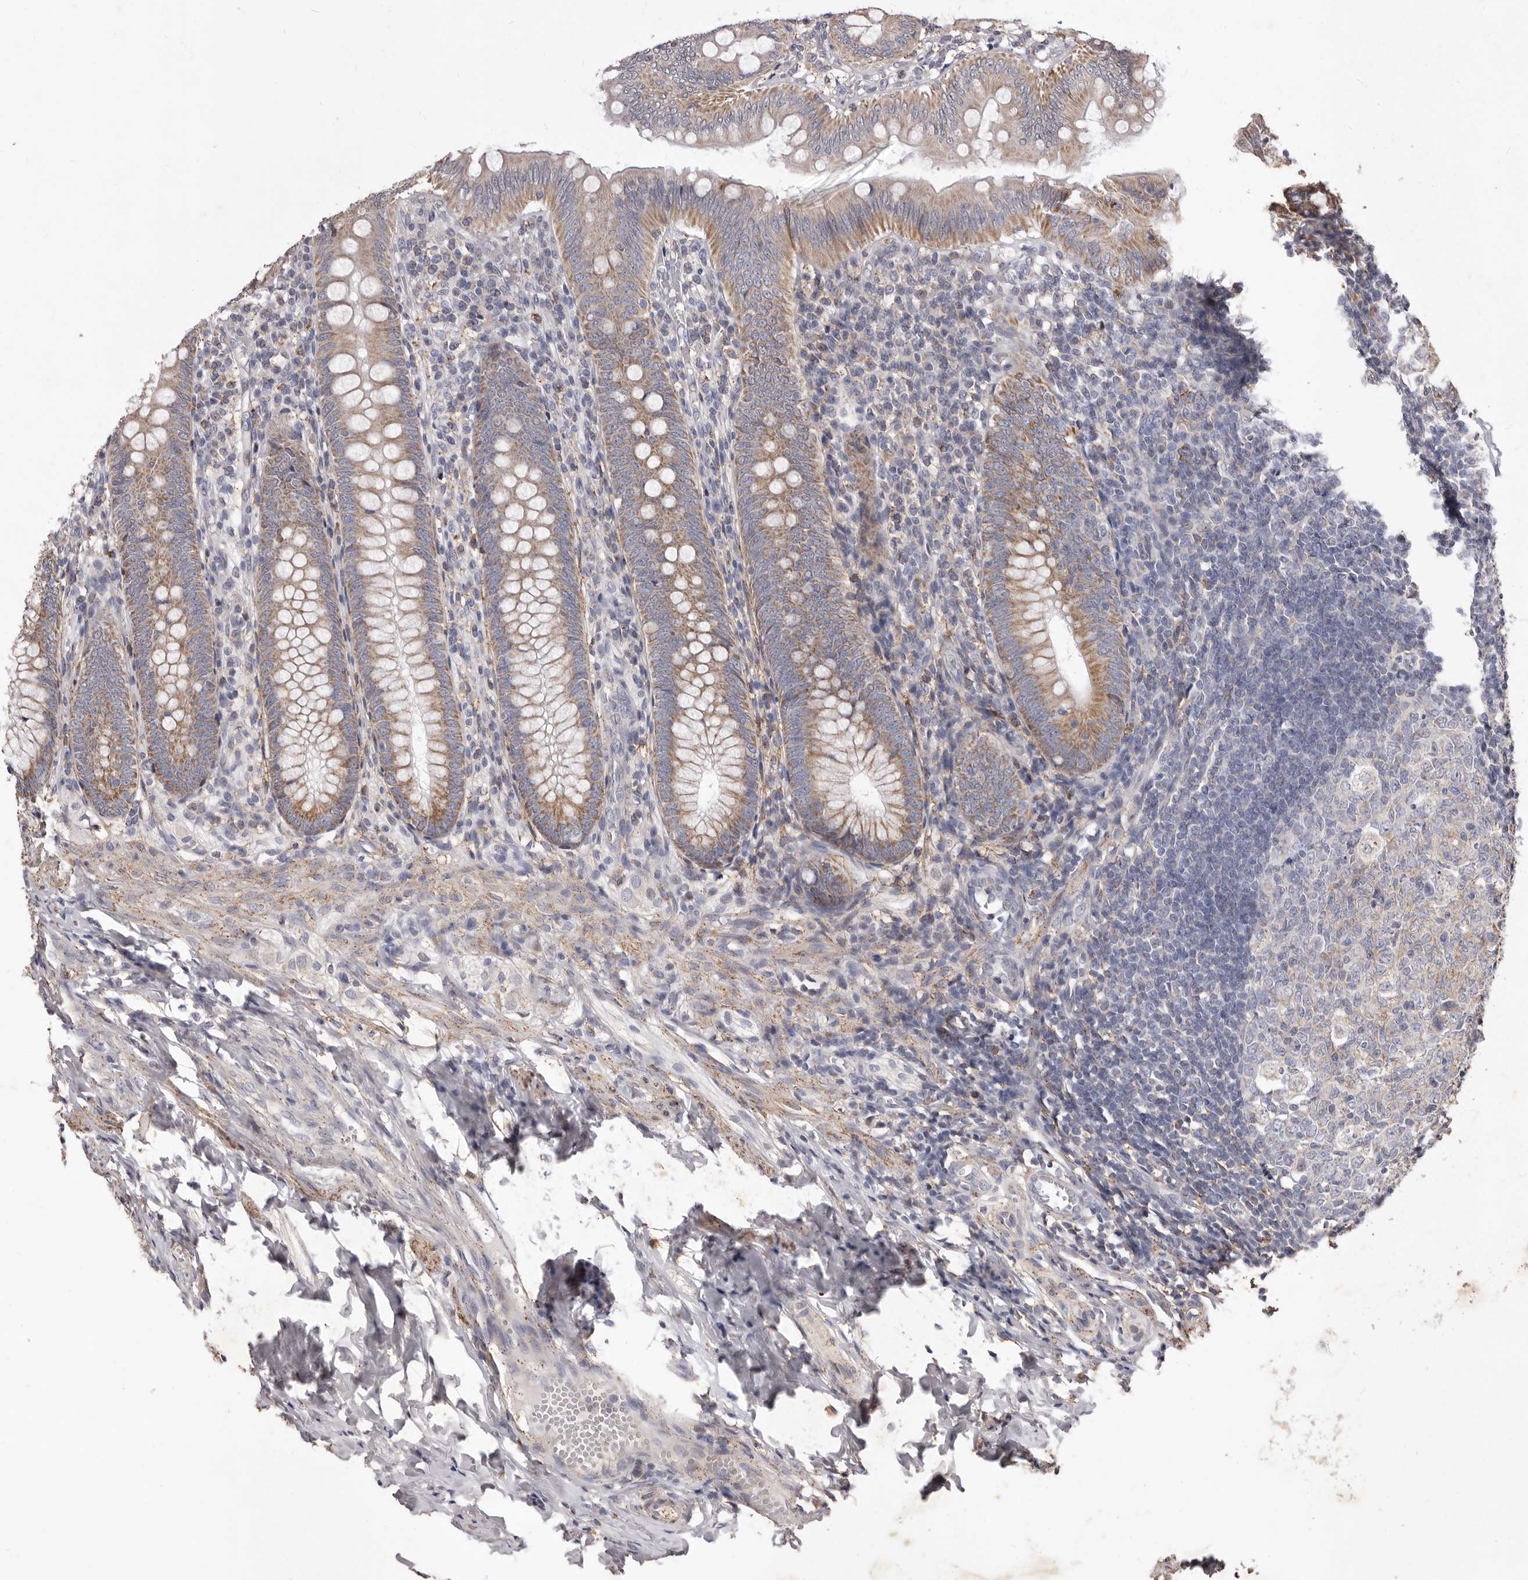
{"staining": {"intensity": "moderate", "quantity": "25%-75%", "location": "cytoplasmic/membranous"}, "tissue": "appendix", "cell_type": "Glandular cells", "image_type": "normal", "snomed": [{"axis": "morphology", "description": "Normal tissue, NOS"}, {"axis": "topography", "description": "Appendix"}], "caption": "IHC (DAB) staining of unremarkable appendix displays moderate cytoplasmic/membranous protein expression in about 25%-75% of glandular cells.", "gene": "CXCL14", "patient": {"sex": "male", "age": 14}}